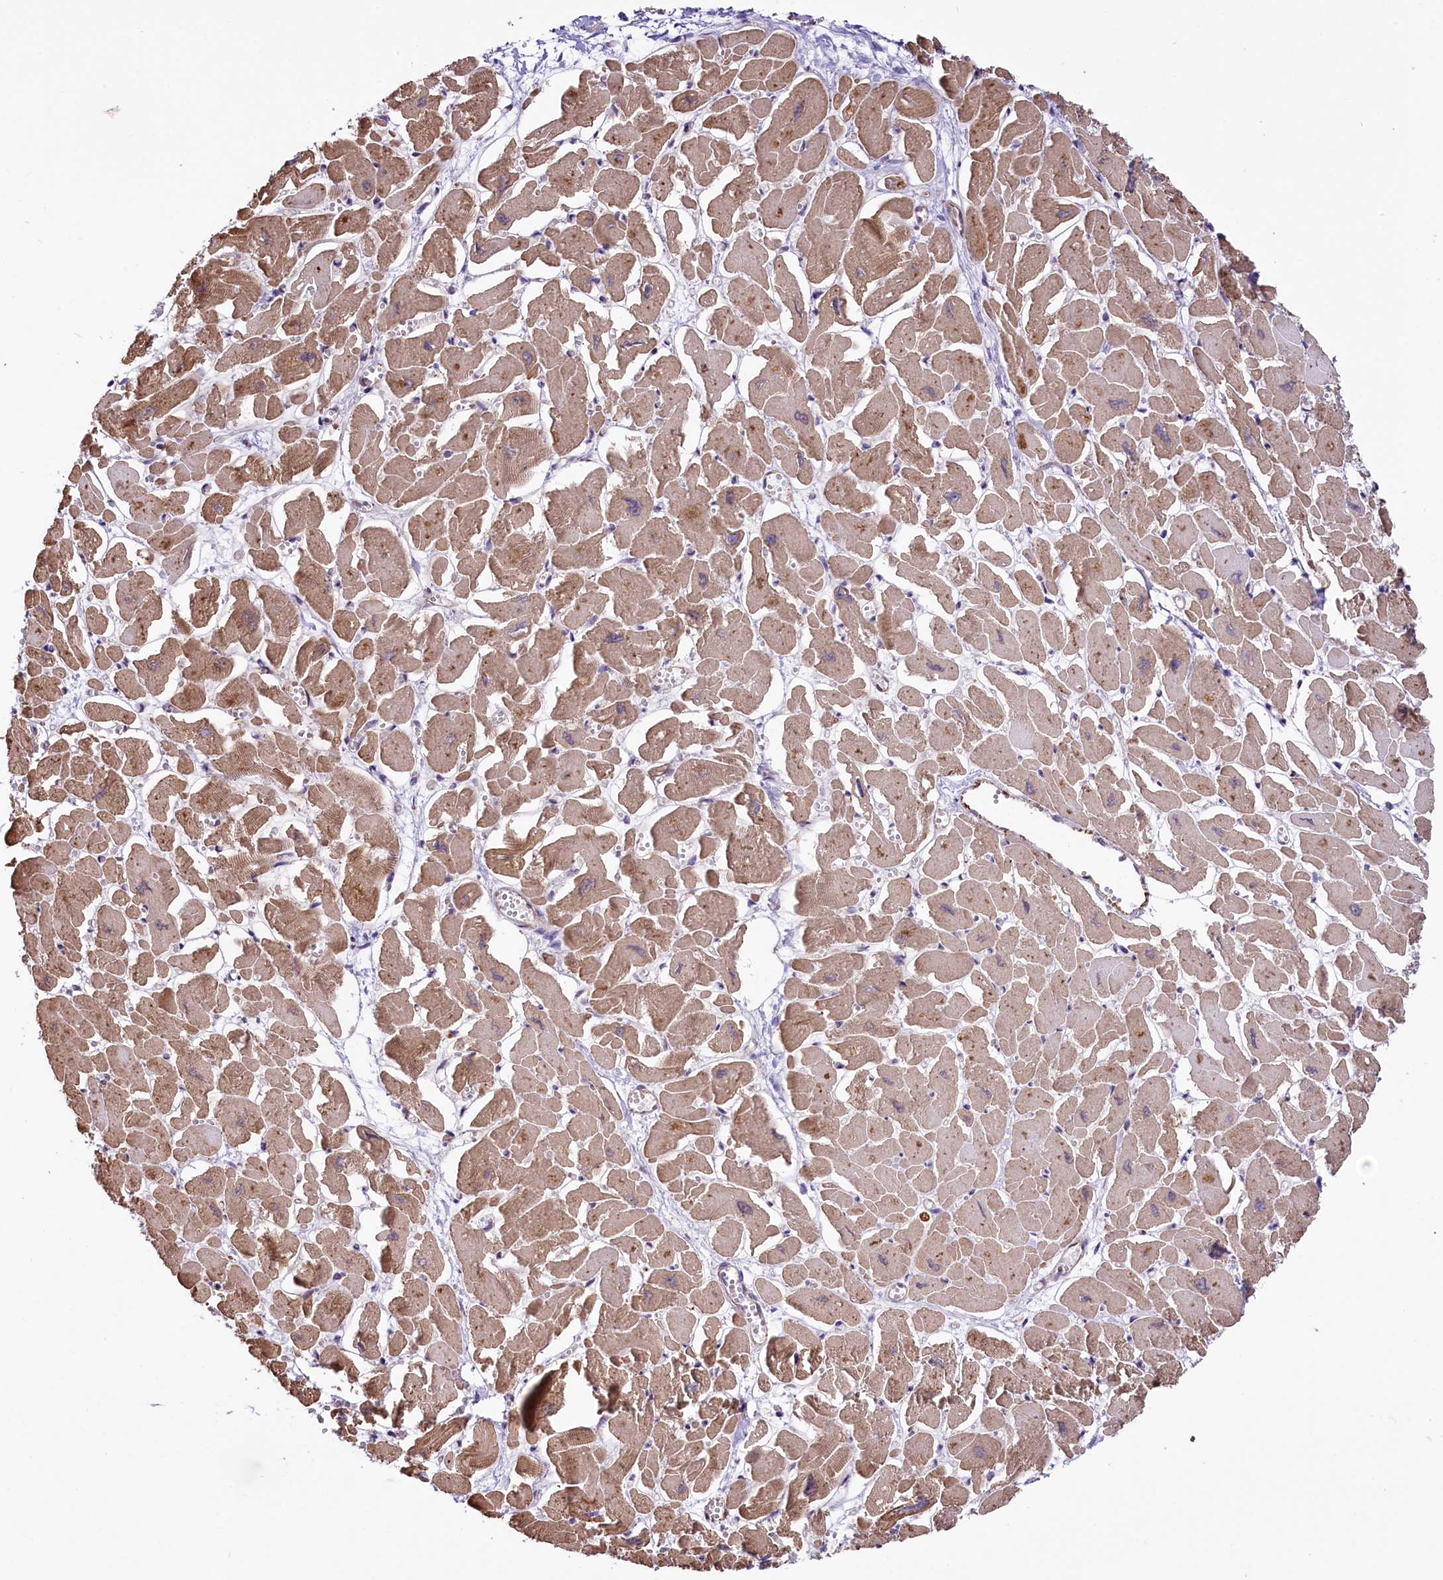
{"staining": {"intensity": "moderate", "quantity": "25%-75%", "location": "cytoplasmic/membranous"}, "tissue": "heart muscle", "cell_type": "Cardiomyocytes", "image_type": "normal", "snomed": [{"axis": "morphology", "description": "Normal tissue, NOS"}, {"axis": "topography", "description": "Heart"}], "caption": "Immunohistochemical staining of unremarkable human heart muscle displays medium levels of moderate cytoplasmic/membranous expression in about 25%-75% of cardiomyocytes. Nuclei are stained in blue.", "gene": "MRPL54", "patient": {"sex": "male", "age": 54}}